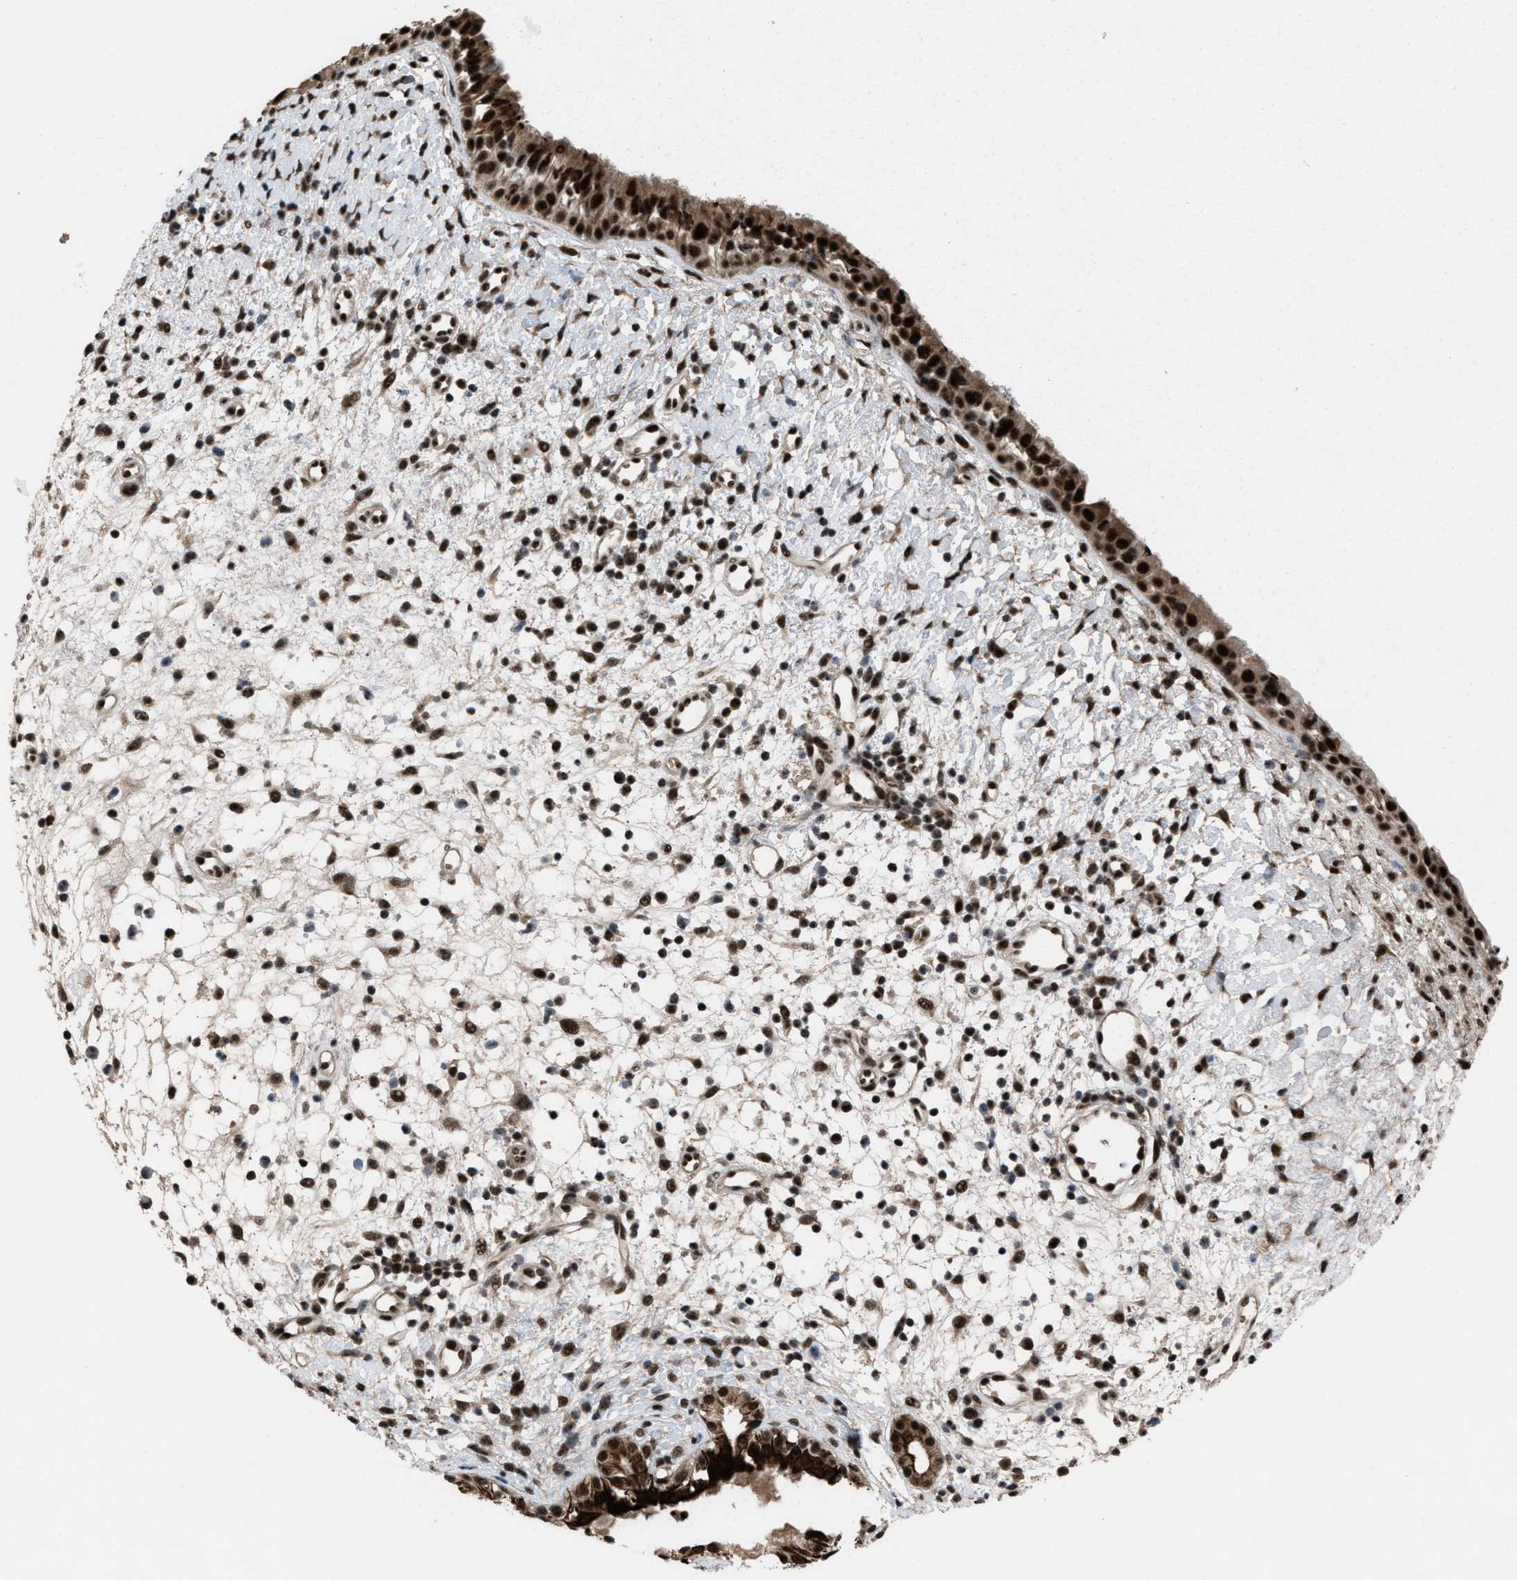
{"staining": {"intensity": "strong", "quantity": ">75%", "location": "cytoplasmic/membranous,nuclear"}, "tissue": "nasopharynx", "cell_type": "Respiratory epithelial cells", "image_type": "normal", "snomed": [{"axis": "morphology", "description": "Normal tissue, NOS"}, {"axis": "topography", "description": "Nasopharynx"}], "caption": "A high amount of strong cytoplasmic/membranous,nuclear expression is identified in approximately >75% of respiratory epithelial cells in unremarkable nasopharynx.", "gene": "PRPF4", "patient": {"sex": "male", "age": 22}}